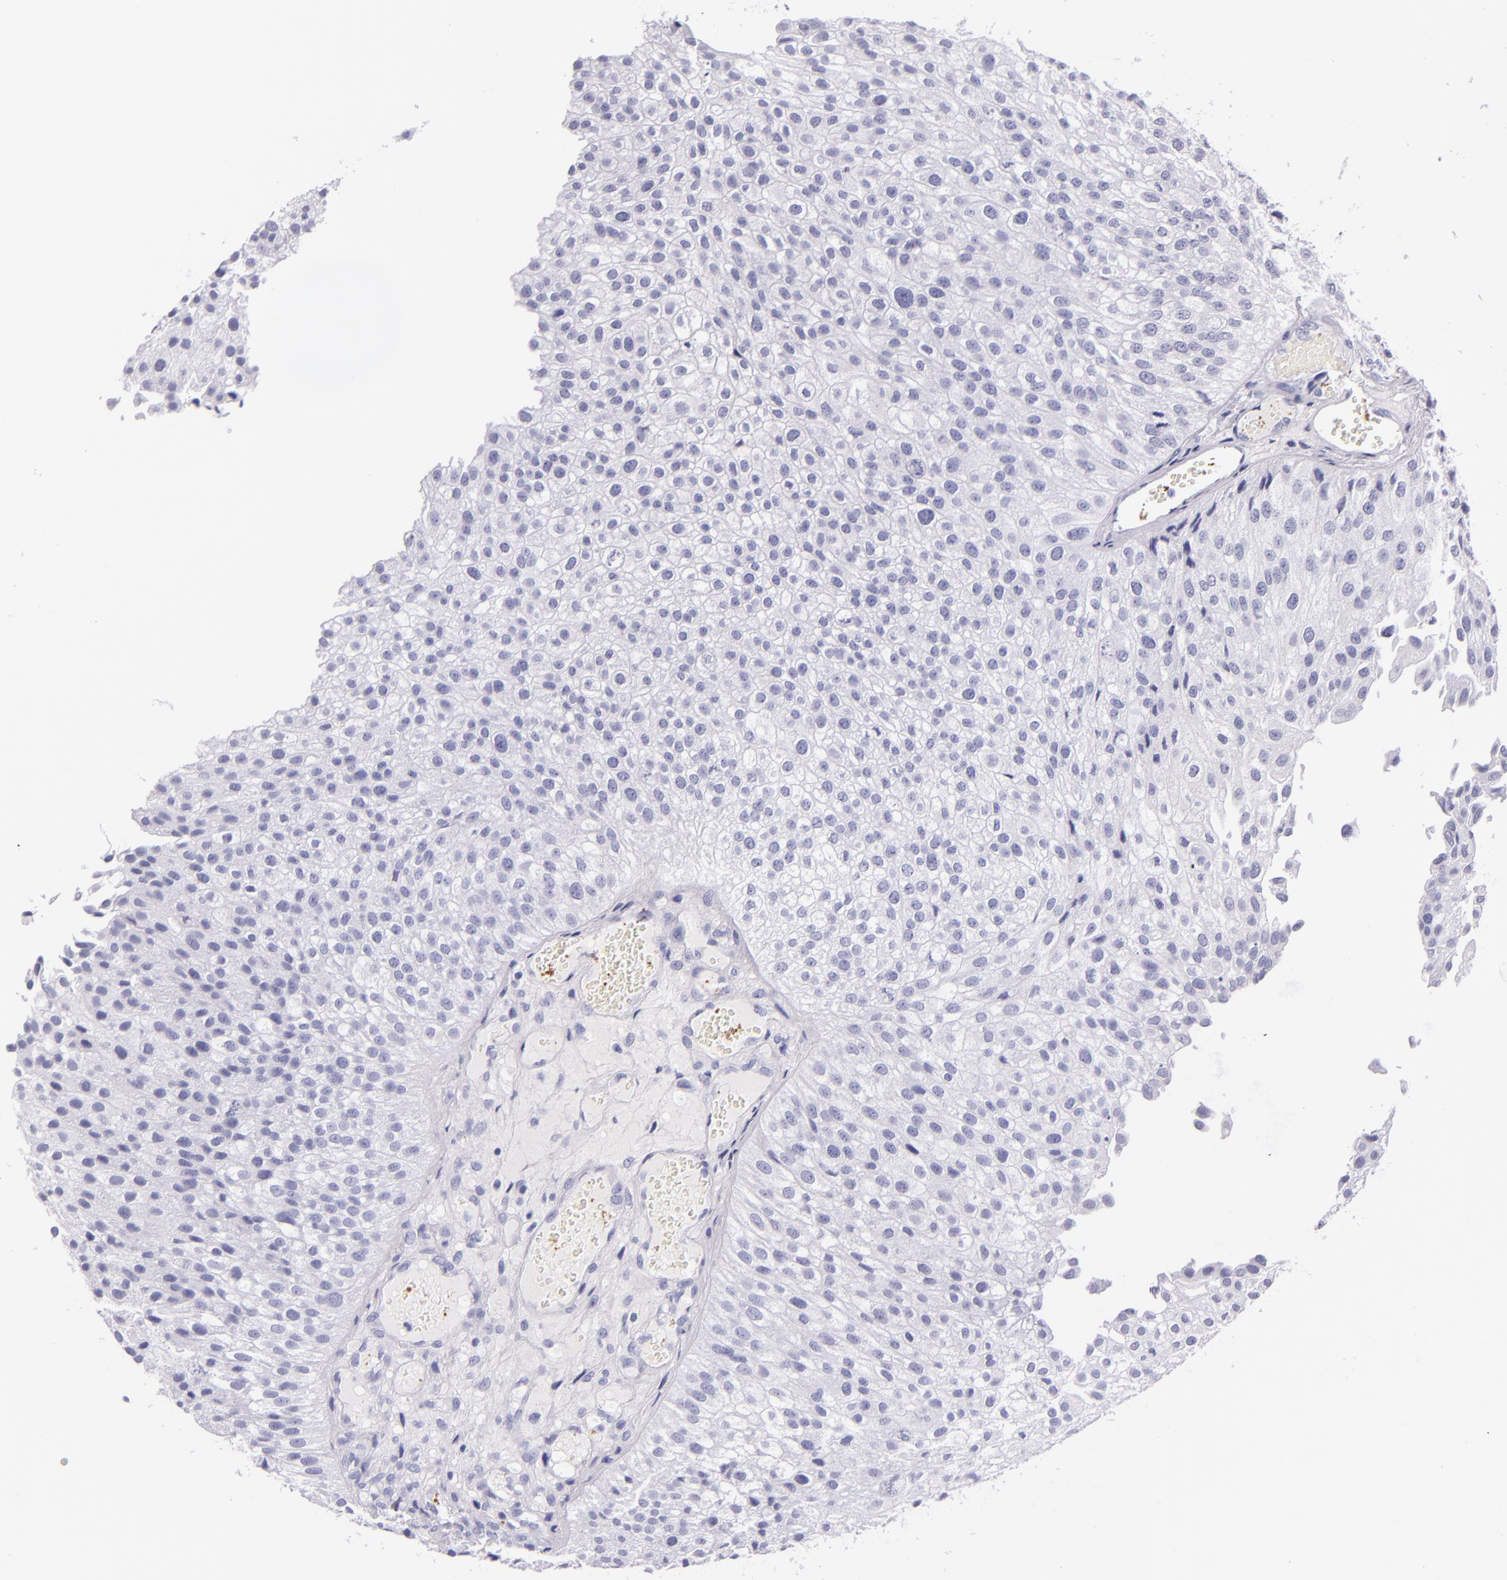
{"staining": {"intensity": "negative", "quantity": "none", "location": "none"}, "tissue": "urothelial cancer", "cell_type": "Tumor cells", "image_type": "cancer", "snomed": [{"axis": "morphology", "description": "Urothelial carcinoma, Low grade"}, {"axis": "topography", "description": "Urinary bladder"}], "caption": "A histopathology image of human urothelial carcinoma (low-grade) is negative for staining in tumor cells.", "gene": "SELP", "patient": {"sex": "female", "age": 89}}